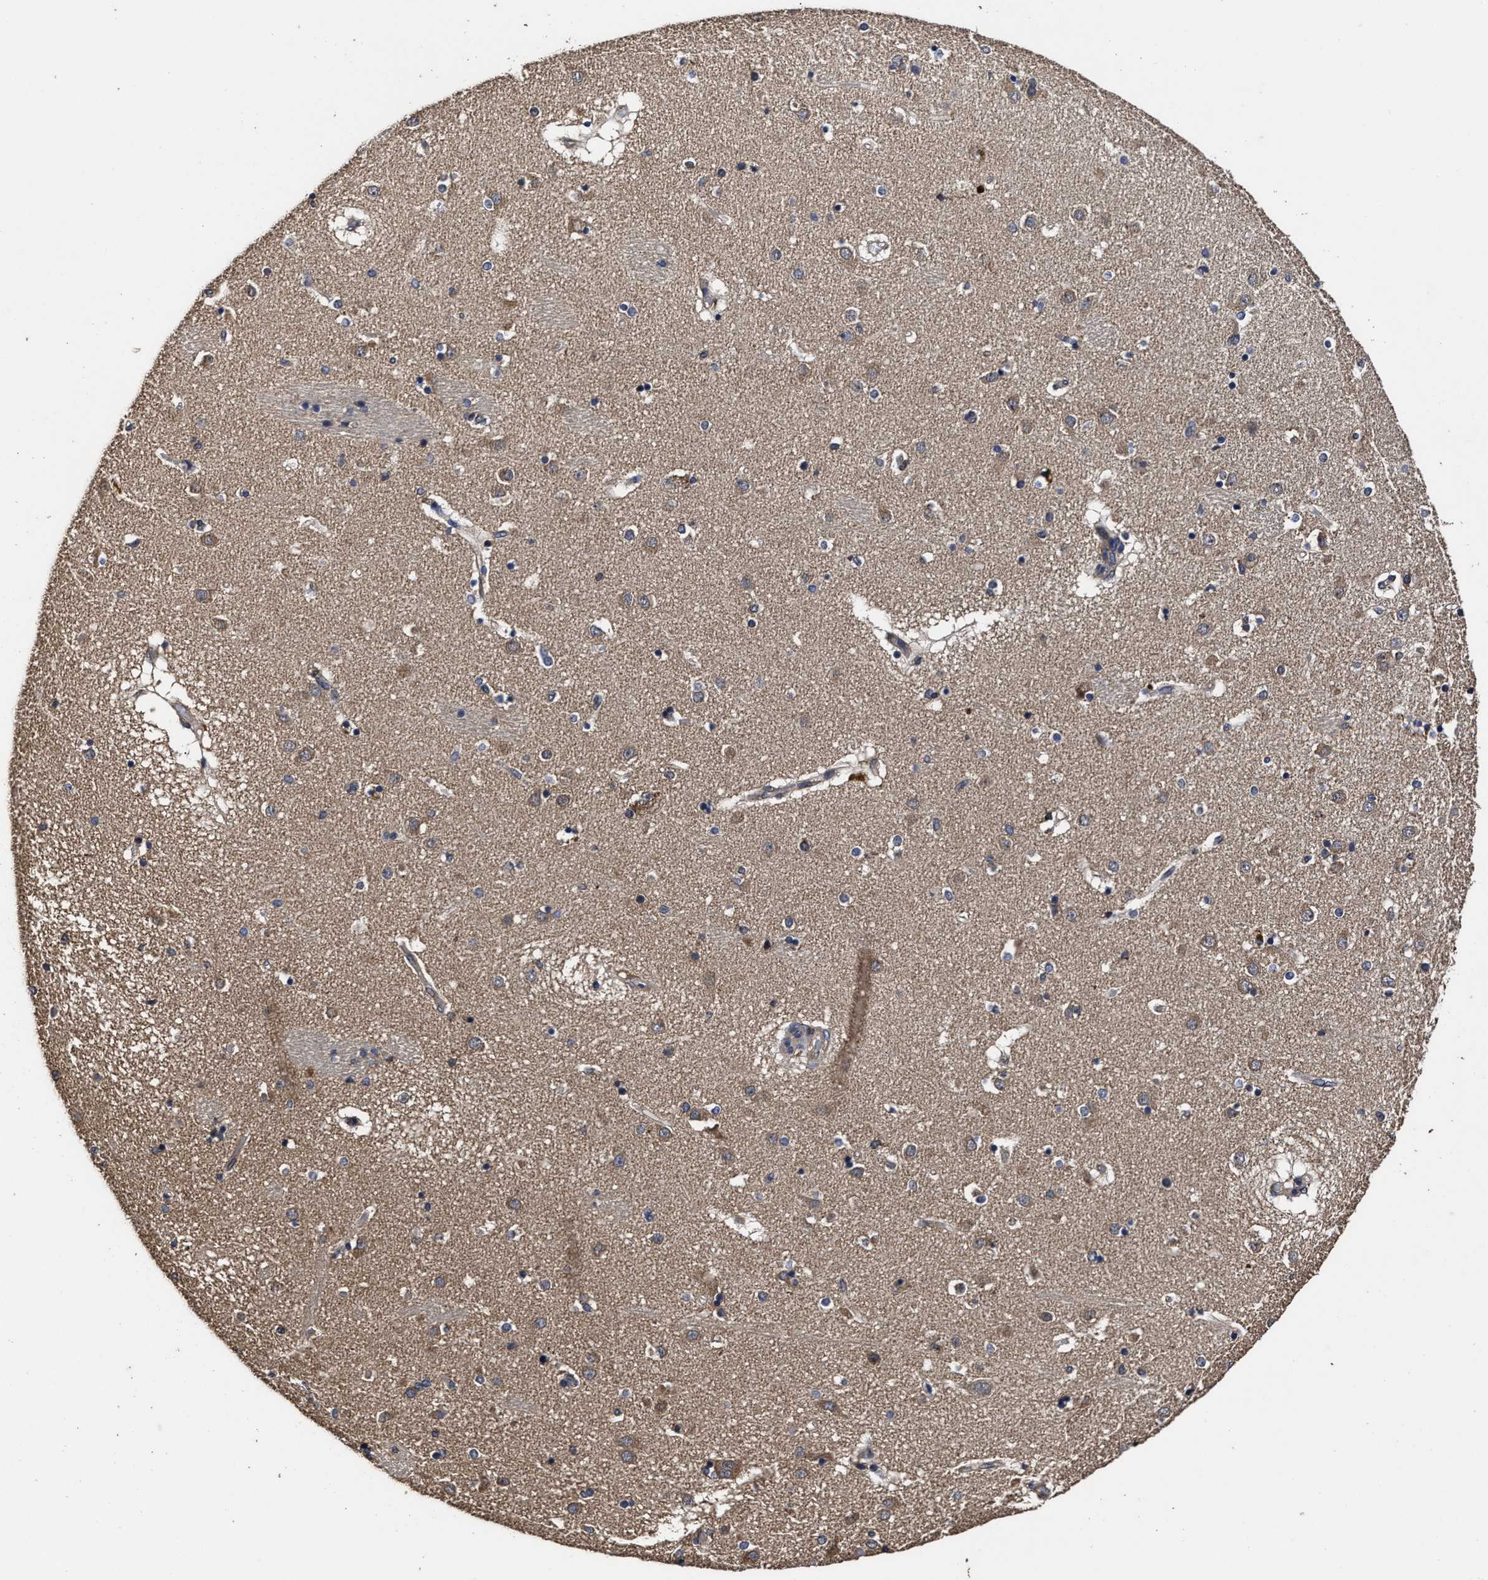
{"staining": {"intensity": "moderate", "quantity": "<25%", "location": "cytoplasmic/membranous"}, "tissue": "caudate", "cell_type": "Glial cells", "image_type": "normal", "snomed": [{"axis": "morphology", "description": "Normal tissue, NOS"}, {"axis": "topography", "description": "Lateral ventricle wall"}], "caption": "Moderate cytoplasmic/membranous staining for a protein is present in about <25% of glial cells of normal caudate using immunohistochemistry.", "gene": "AVEN", "patient": {"sex": "male", "age": 70}}